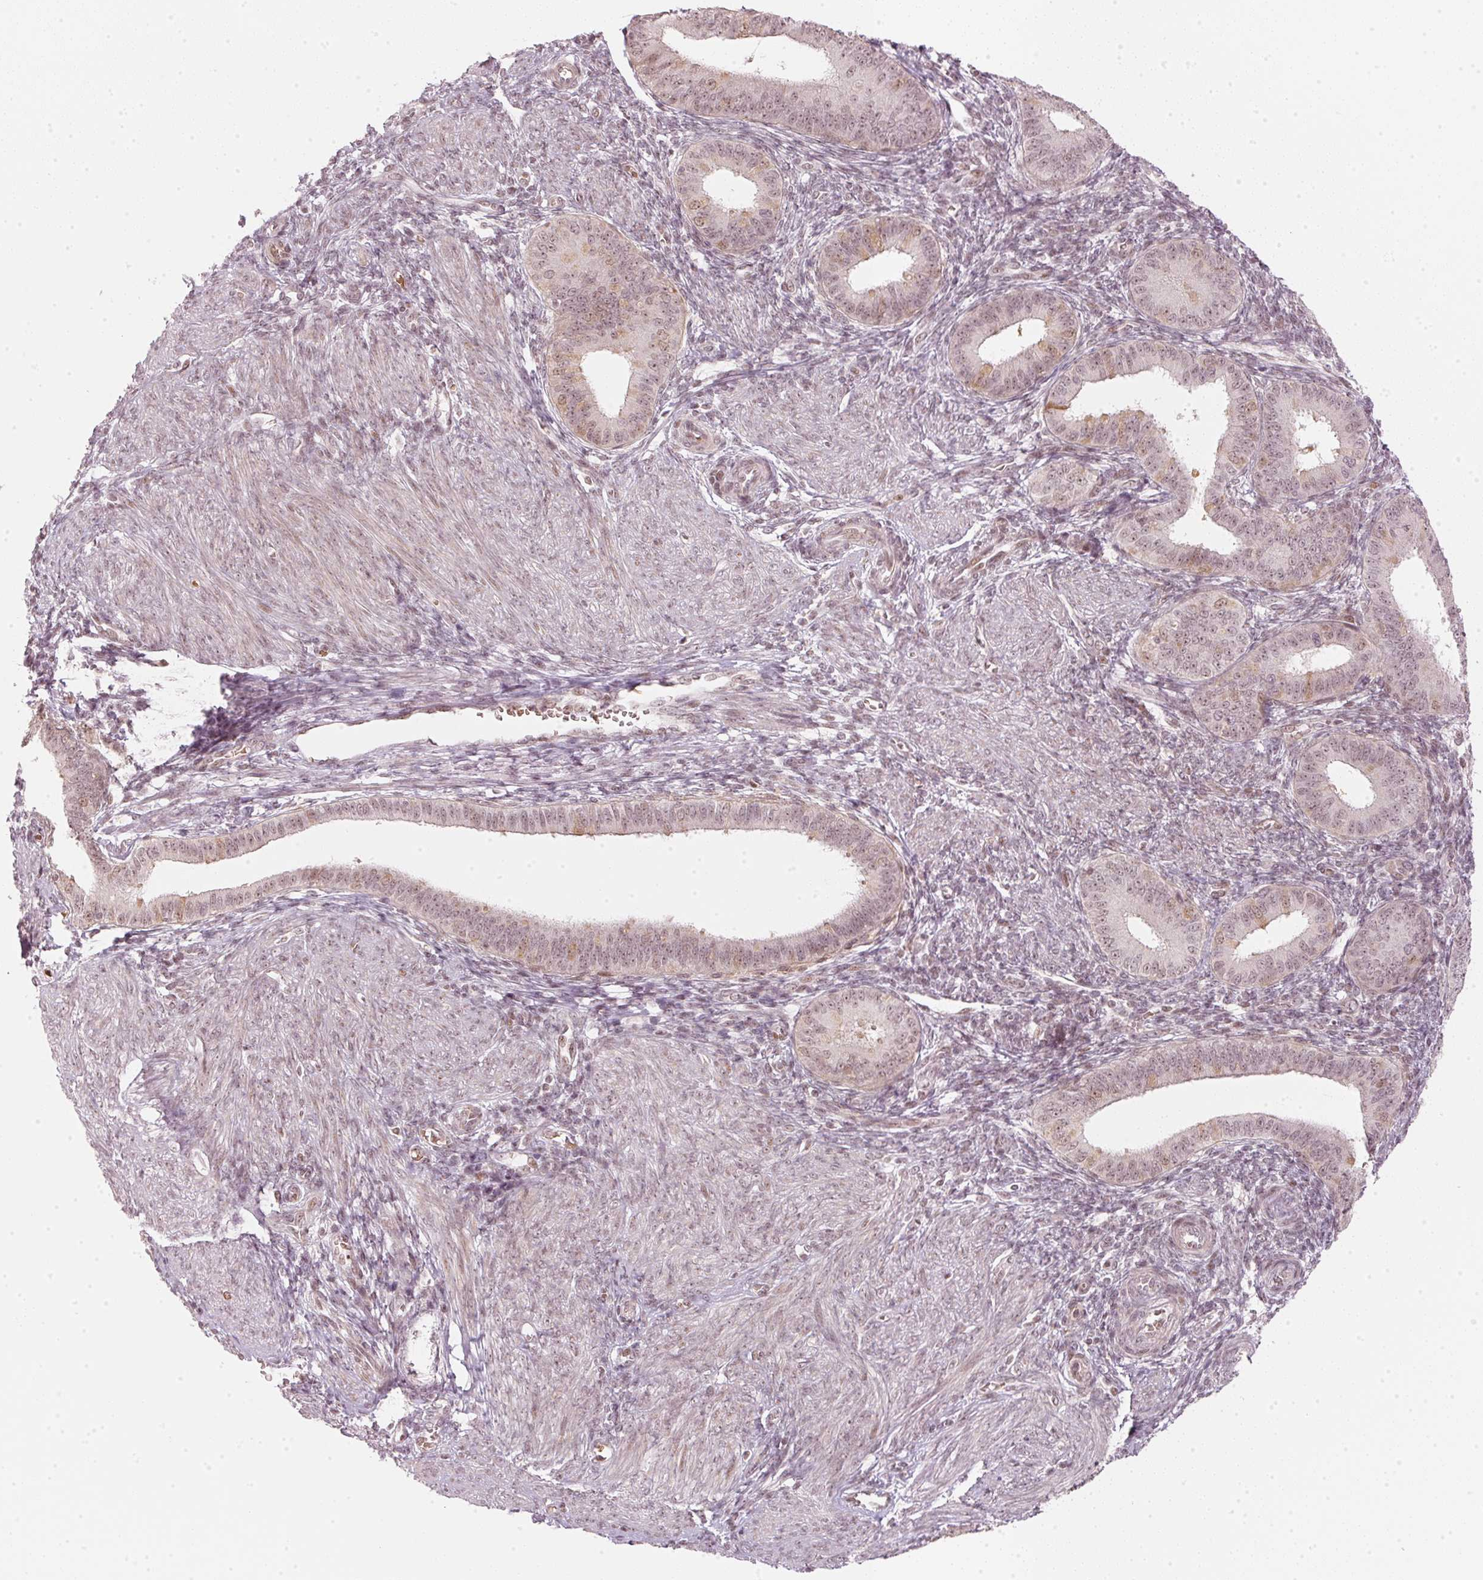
{"staining": {"intensity": "moderate", "quantity": "25%-75%", "location": "nuclear"}, "tissue": "endometrium", "cell_type": "Cells in endometrial stroma", "image_type": "normal", "snomed": [{"axis": "morphology", "description": "Normal tissue, NOS"}, {"axis": "topography", "description": "Endometrium"}], "caption": "A high-resolution image shows IHC staining of normal endometrium, which exhibits moderate nuclear expression in approximately 25%-75% of cells in endometrial stroma.", "gene": "KAT6A", "patient": {"sex": "female", "age": 39}}